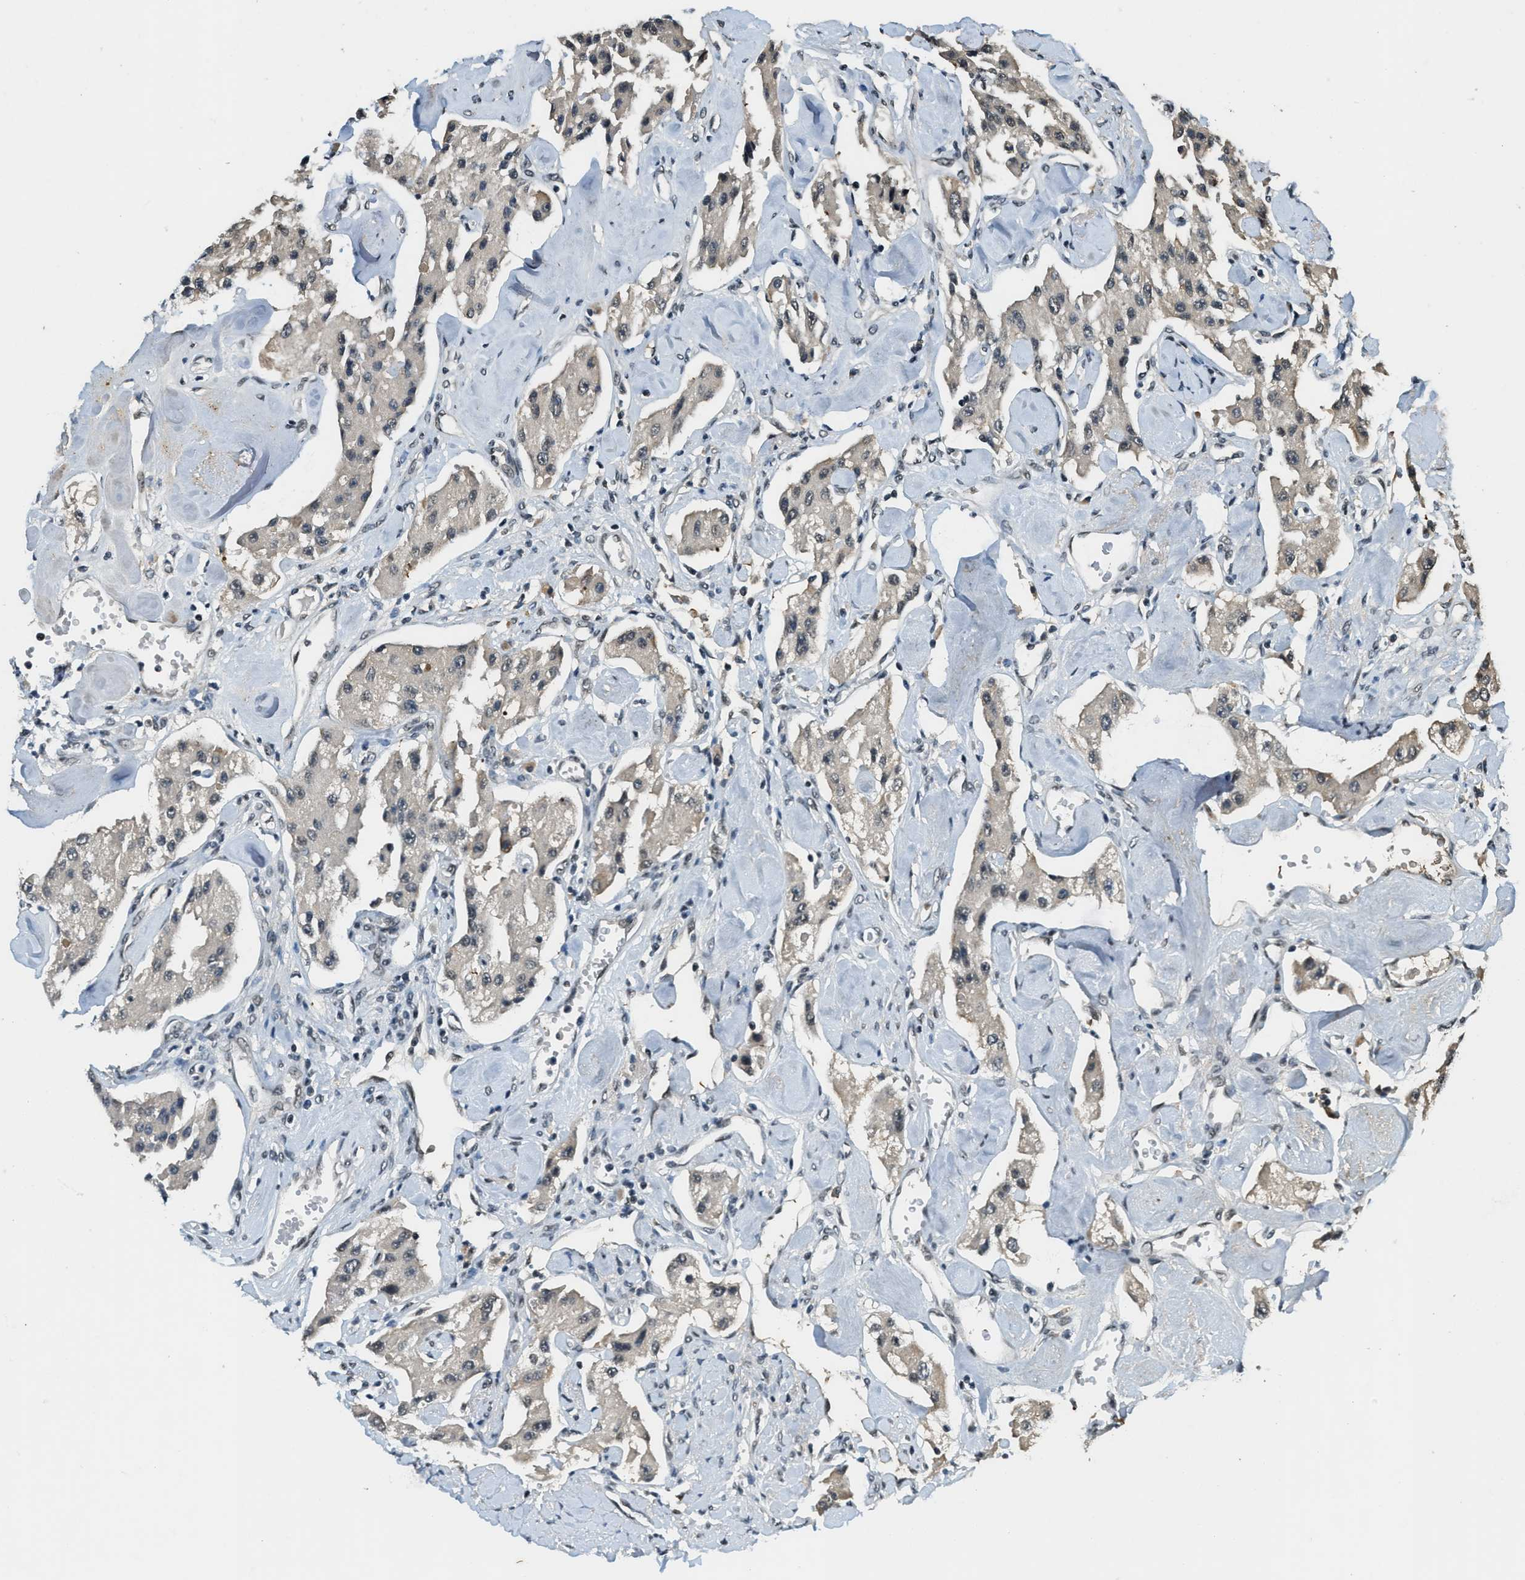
{"staining": {"intensity": "weak", "quantity": "<25%", "location": "cytoplasmic/membranous,nuclear"}, "tissue": "carcinoid", "cell_type": "Tumor cells", "image_type": "cancer", "snomed": [{"axis": "morphology", "description": "Carcinoid, malignant, NOS"}, {"axis": "topography", "description": "Pancreas"}], "caption": "Immunohistochemical staining of malignant carcinoid shows no significant staining in tumor cells. (Immunohistochemistry, brightfield microscopy, high magnification).", "gene": "ZNF148", "patient": {"sex": "male", "age": 41}}